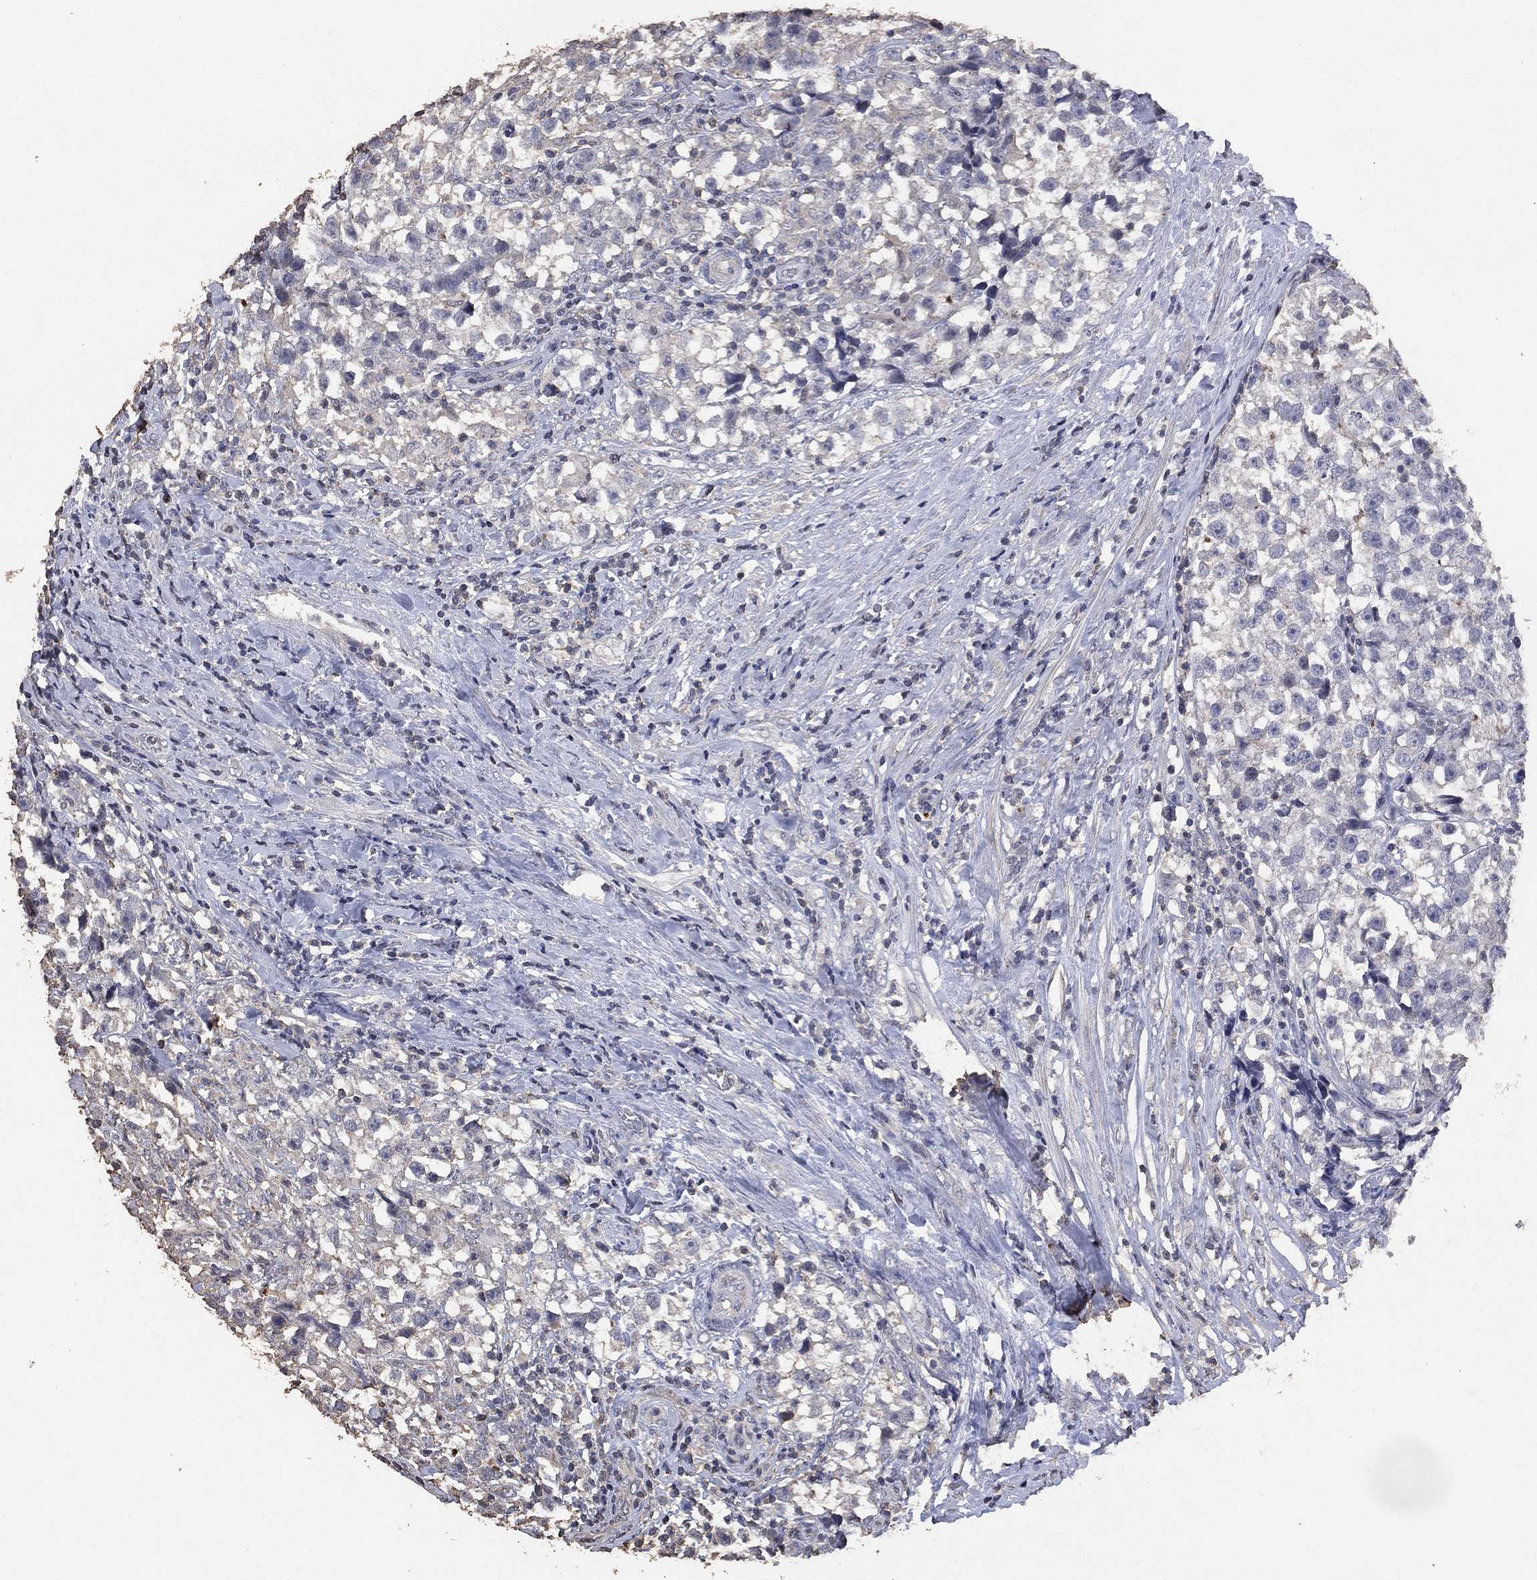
{"staining": {"intensity": "negative", "quantity": "none", "location": "none"}, "tissue": "testis cancer", "cell_type": "Tumor cells", "image_type": "cancer", "snomed": [{"axis": "morphology", "description": "Seminoma, NOS"}, {"axis": "topography", "description": "Testis"}], "caption": "Immunohistochemistry (IHC) image of human seminoma (testis) stained for a protein (brown), which reveals no positivity in tumor cells.", "gene": "ADPRHL1", "patient": {"sex": "male", "age": 46}}